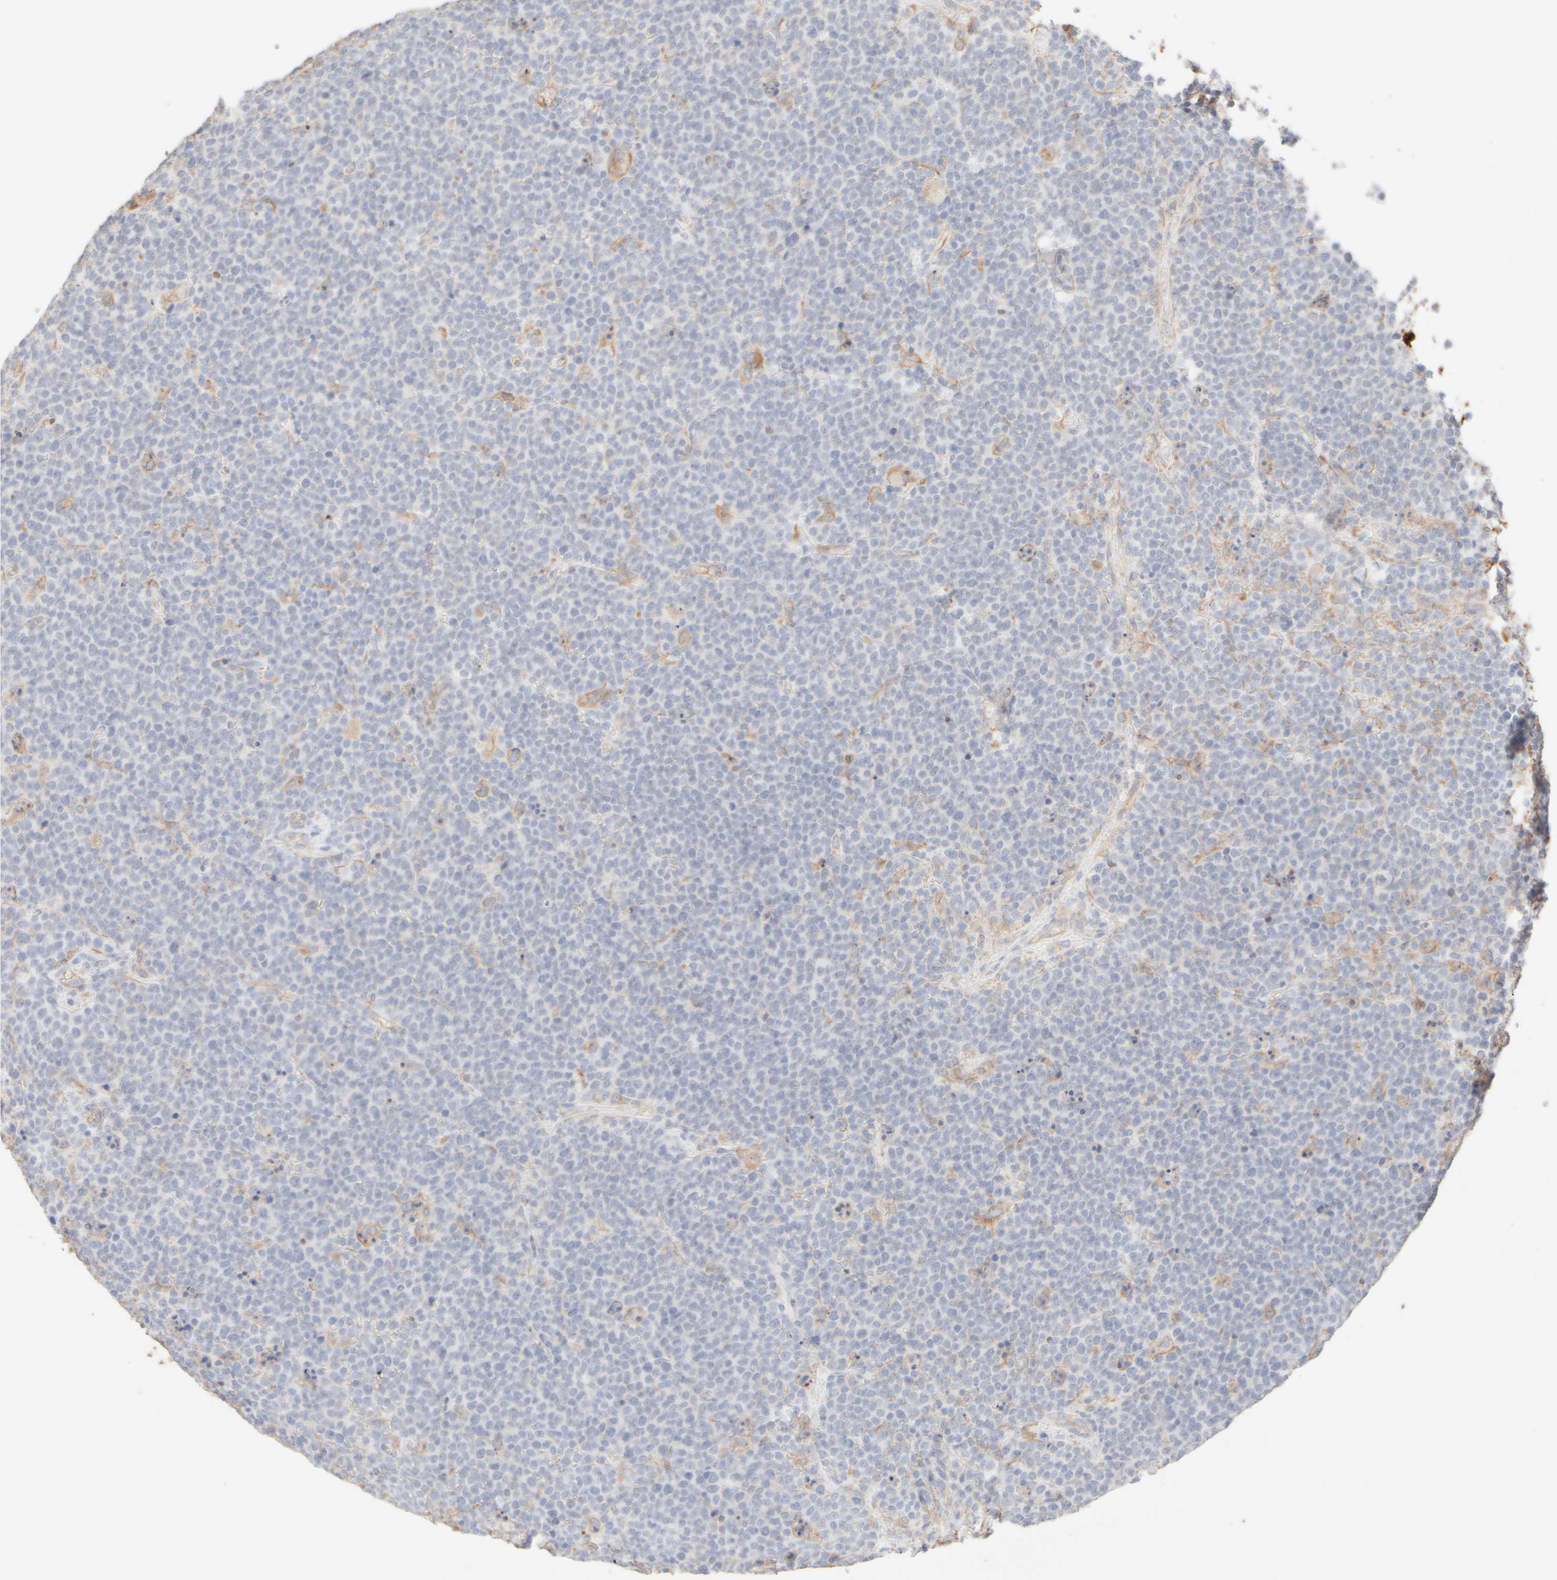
{"staining": {"intensity": "negative", "quantity": "none", "location": "none"}, "tissue": "lymphoma", "cell_type": "Tumor cells", "image_type": "cancer", "snomed": [{"axis": "morphology", "description": "Malignant lymphoma, non-Hodgkin's type, High grade"}, {"axis": "topography", "description": "Lymph node"}], "caption": "An IHC photomicrograph of lymphoma is shown. There is no staining in tumor cells of lymphoma.", "gene": "KRT15", "patient": {"sex": "male", "age": 61}}